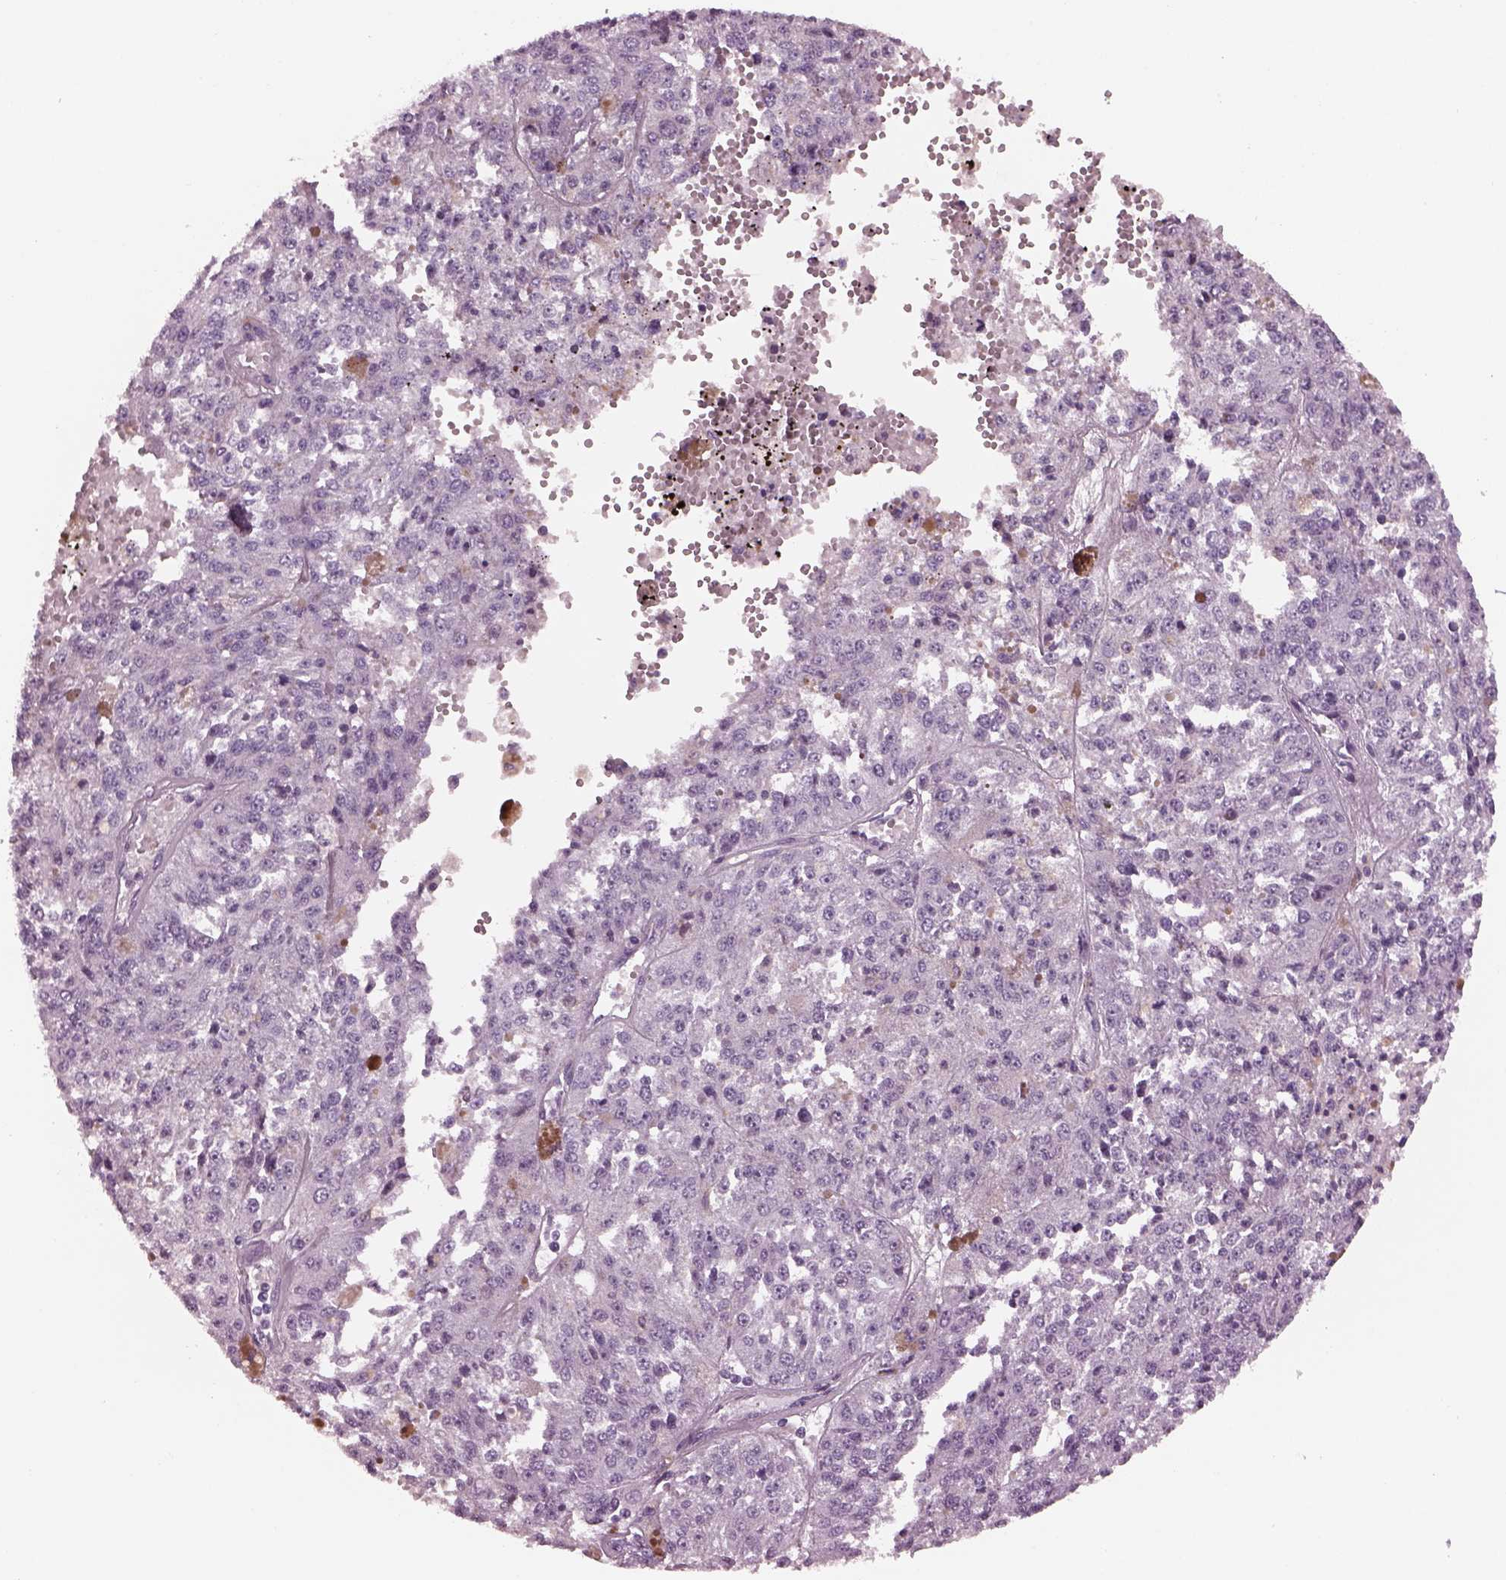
{"staining": {"intensity": "negative", "quantity": "none", "location": "none"}, "tissue": "melanoma", "cell_type": "Tumor cells", "image_type": "cancer", "snomed": [{"axis": "morphology", "description": "Malignant melanoma, Metastatic site"}, {"axis": "topography", "description": "Lymph node"}], "caption": "A high-resolution histopathology image shows immunohistochemistry staining of malignant melanoma (metastatic site), which exhibits no significant positivity in tumor cells.", "gene": "CYLC1", "patient": {"sex": "female", "age": 64}}